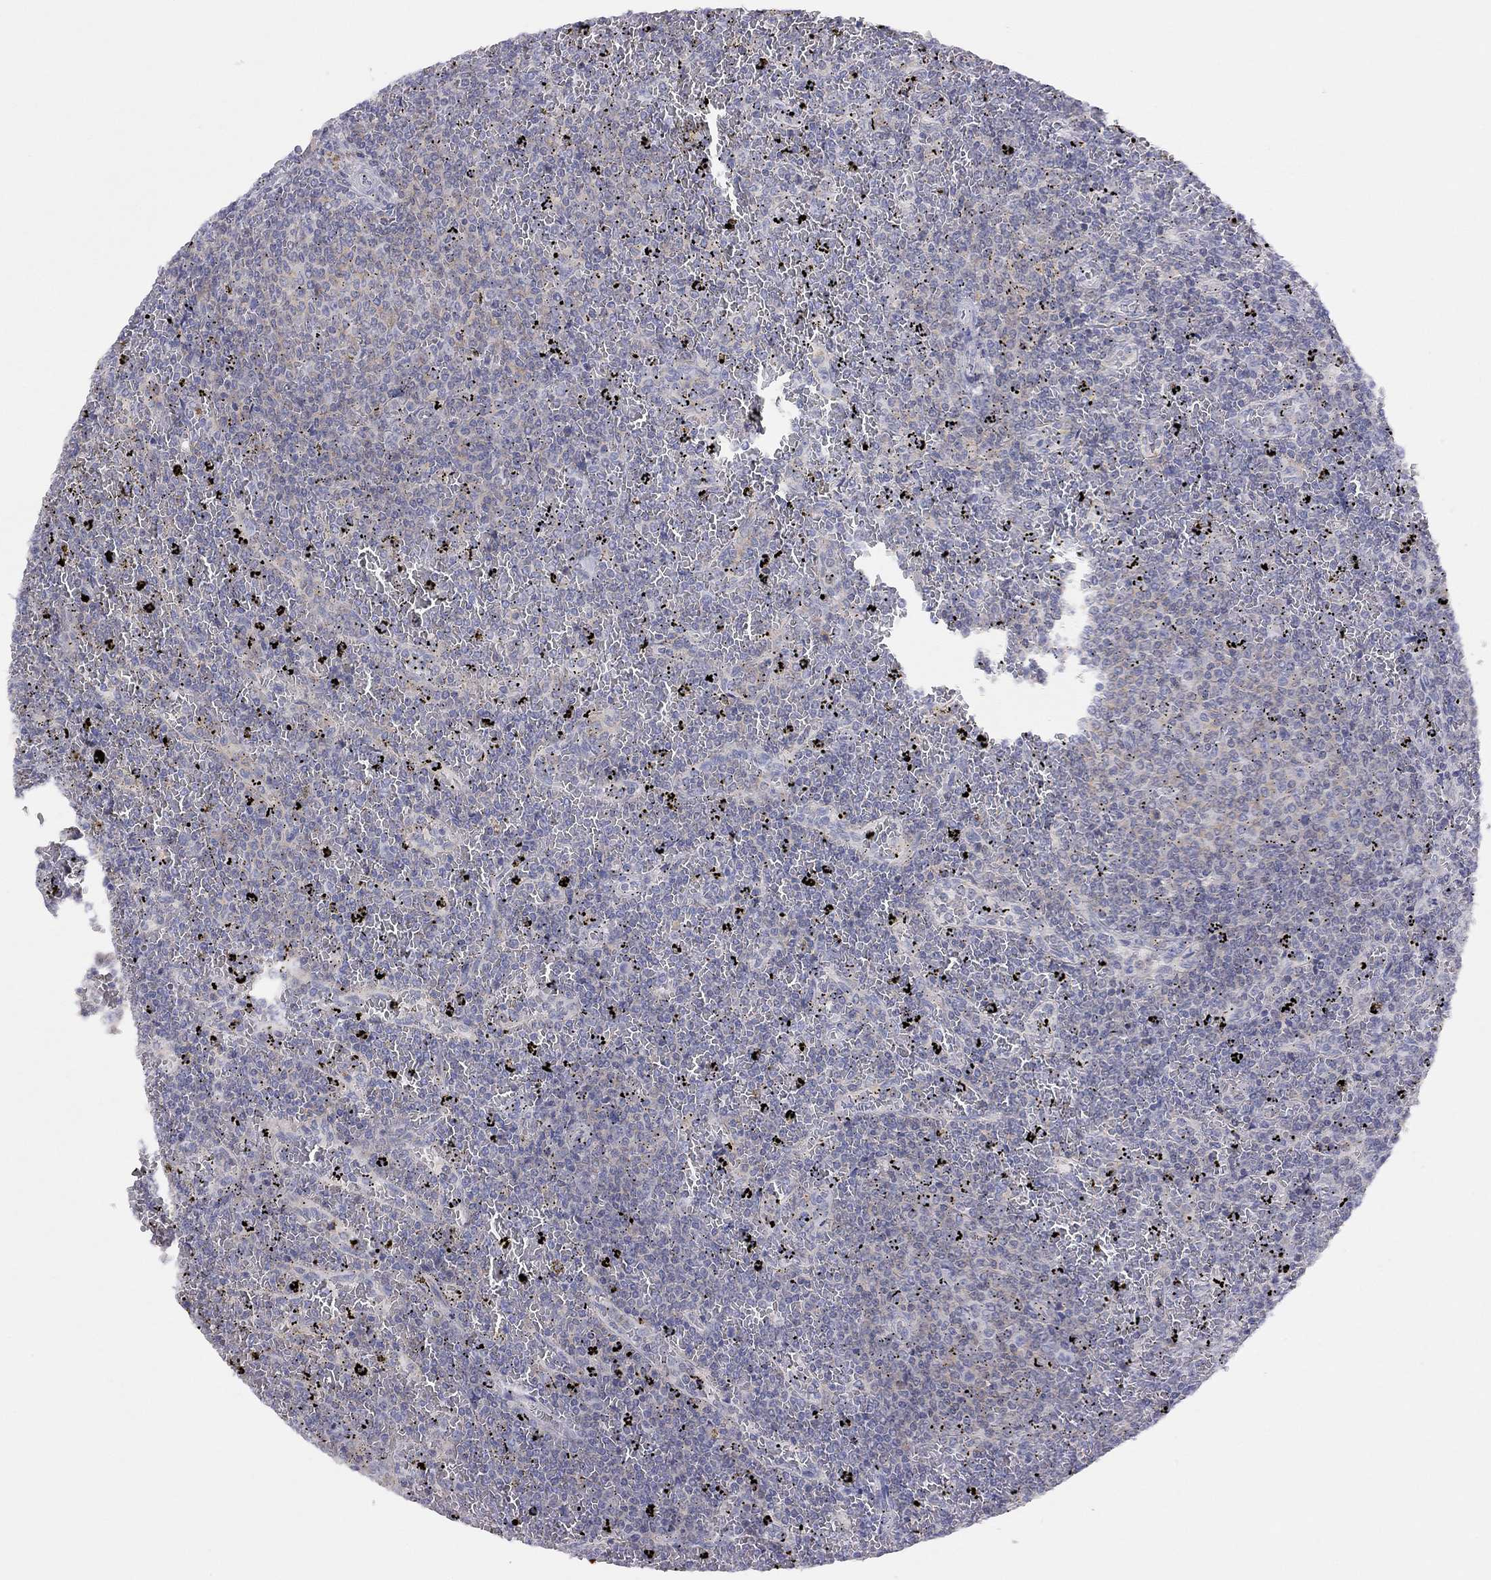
{"staining": {"intensity": "negative", "quantity": "none", "location": "none"}, "tissue": "lymphoma", "cell_type": "Tumor cells", "image_type": "cancer", "snomed": [{"axis": "morphology", "description": "Malignant lymphoma, non-Hodgkin's type, Low grade"}, {"axis": "topography", "description": "Spleen"}], "caption": "Tumor cells are negative for protein expression in human lymphoma.", "gene": "ADCYAP1", "patient": {"sex": "female", "age": 77}}